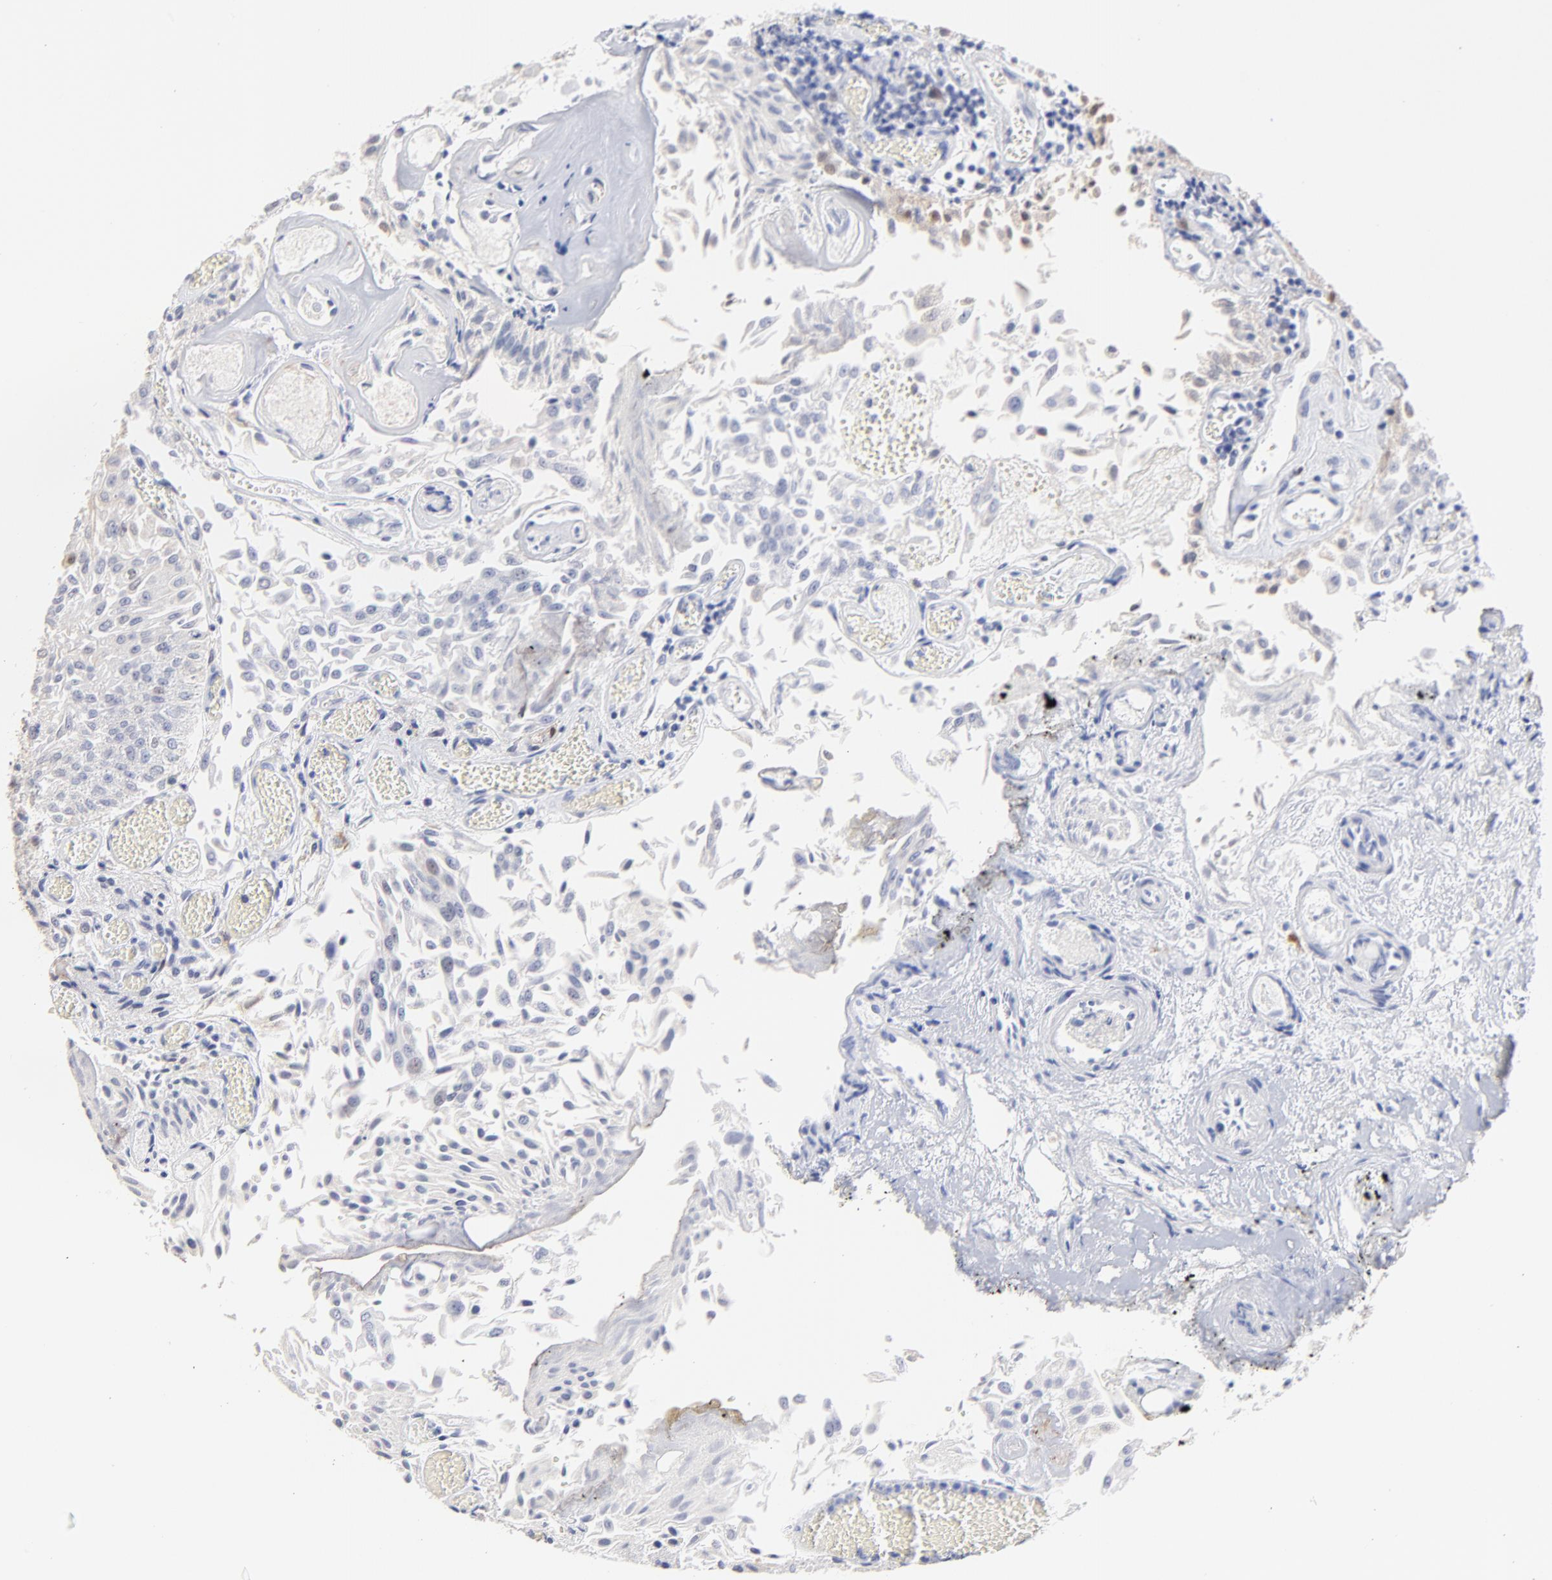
{"staining": {"intensity": "negative", "quantity": "none", "location": "none"}, "tissue": "urothelial cancer", "cell_type": "Tumor cells", "image_type": "cancer", "snomed": [{"axis": "morphology", "description": "Urothelial carcinoma, Low grade"}, {"axis": "topography", "description": "Urinary bladder"}], "caption": "The micrograph exhibits no significant positivity in tumor cells of urothelial cancer.", "gene": "SMARCA1", "patient": {"sex": "male", "age": 86}}